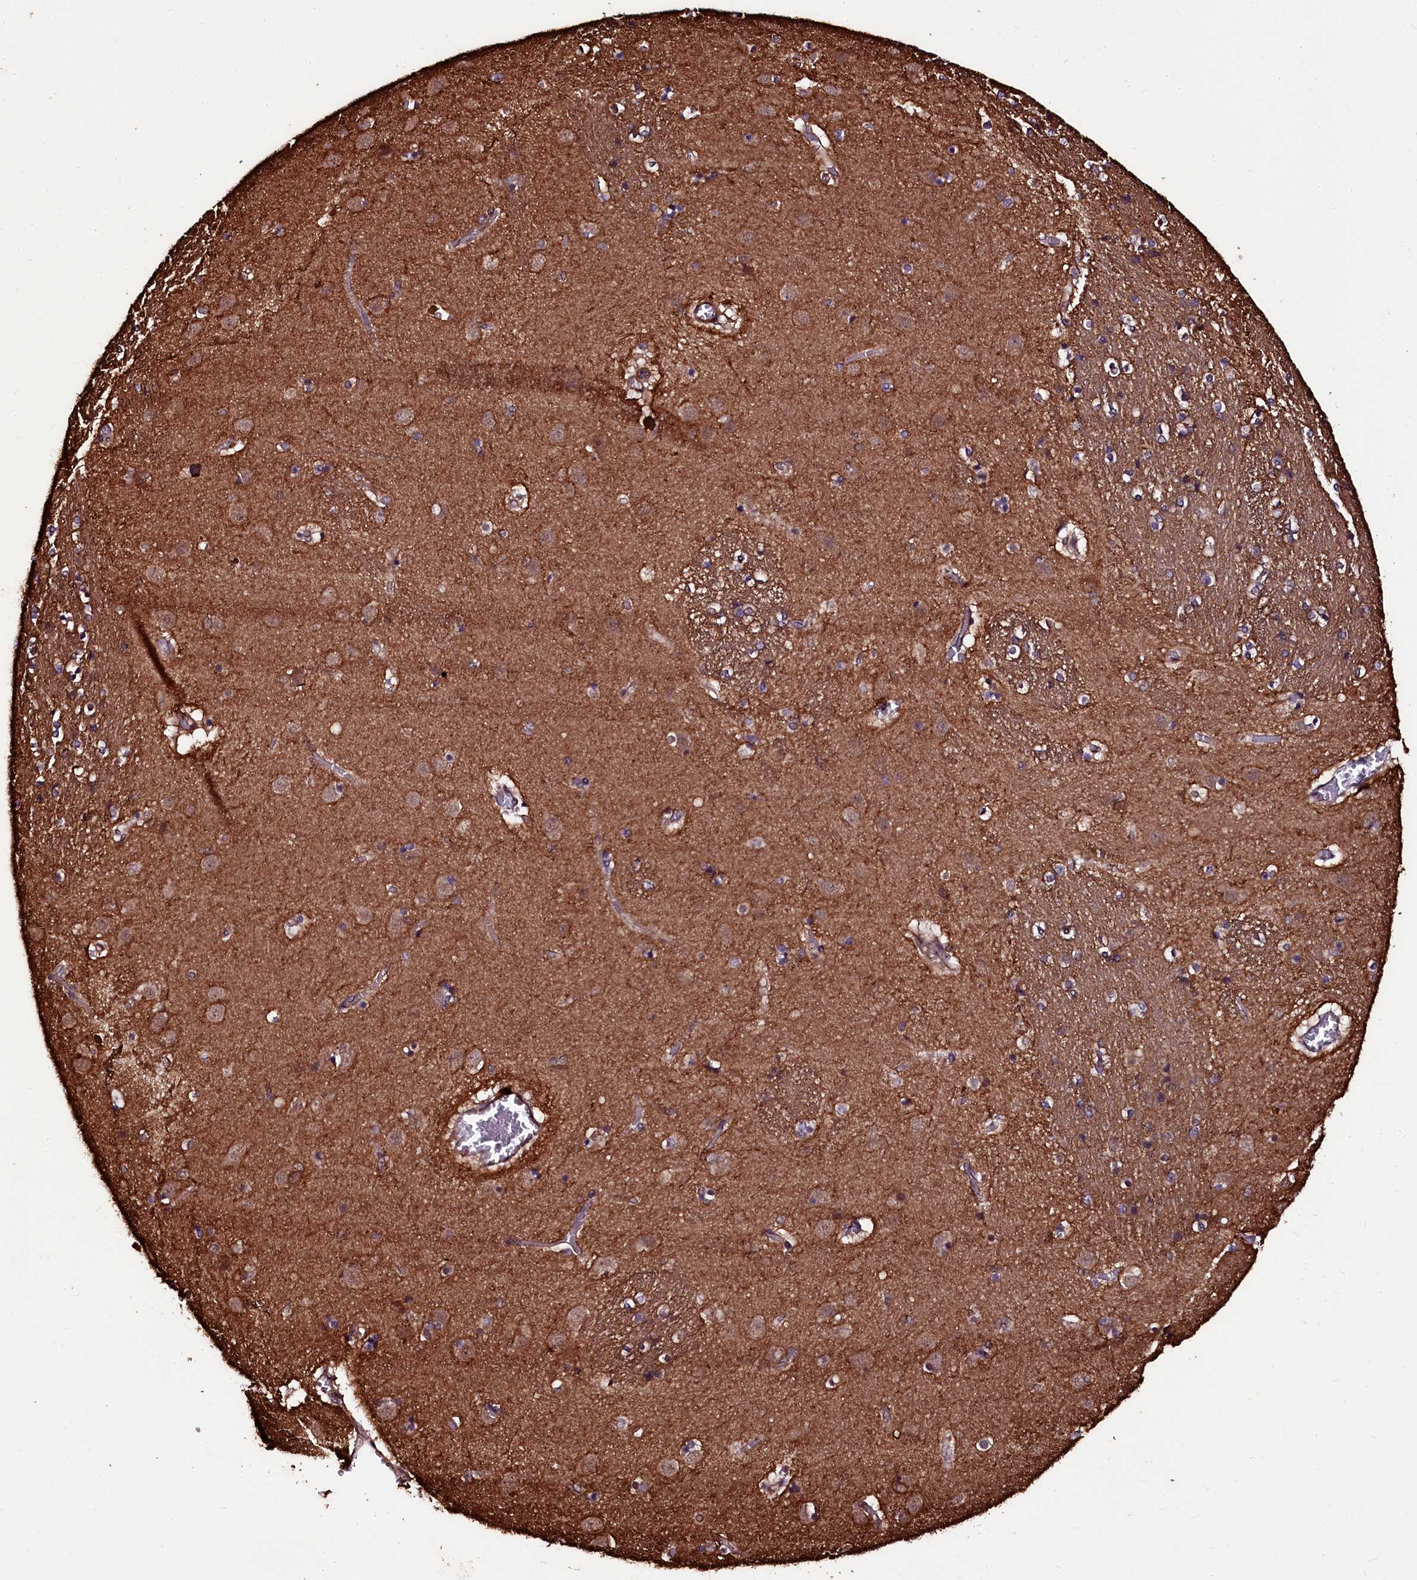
{"staining": {"intensity": "moderate", "quantity": "25%-75%", "location": "cytoplasmic/membranous"}, "tissue": "caudate", "cell_type": "Glial cells", "image_type": "normal", "snomed": [{"axis": "morphology", "description": "Normal tissue, NOS"}, {"axis": "topography", "description": "Lateral ventricle wall"}], "caption": "This is an image of immunohistochemistry (IHC) staining of benign caudate, which shows moderate positivity in the cytoplasmic/membranous of glial cells.", "gene": "N4BP1", "patient": {"sex": "male", "age": 70}}